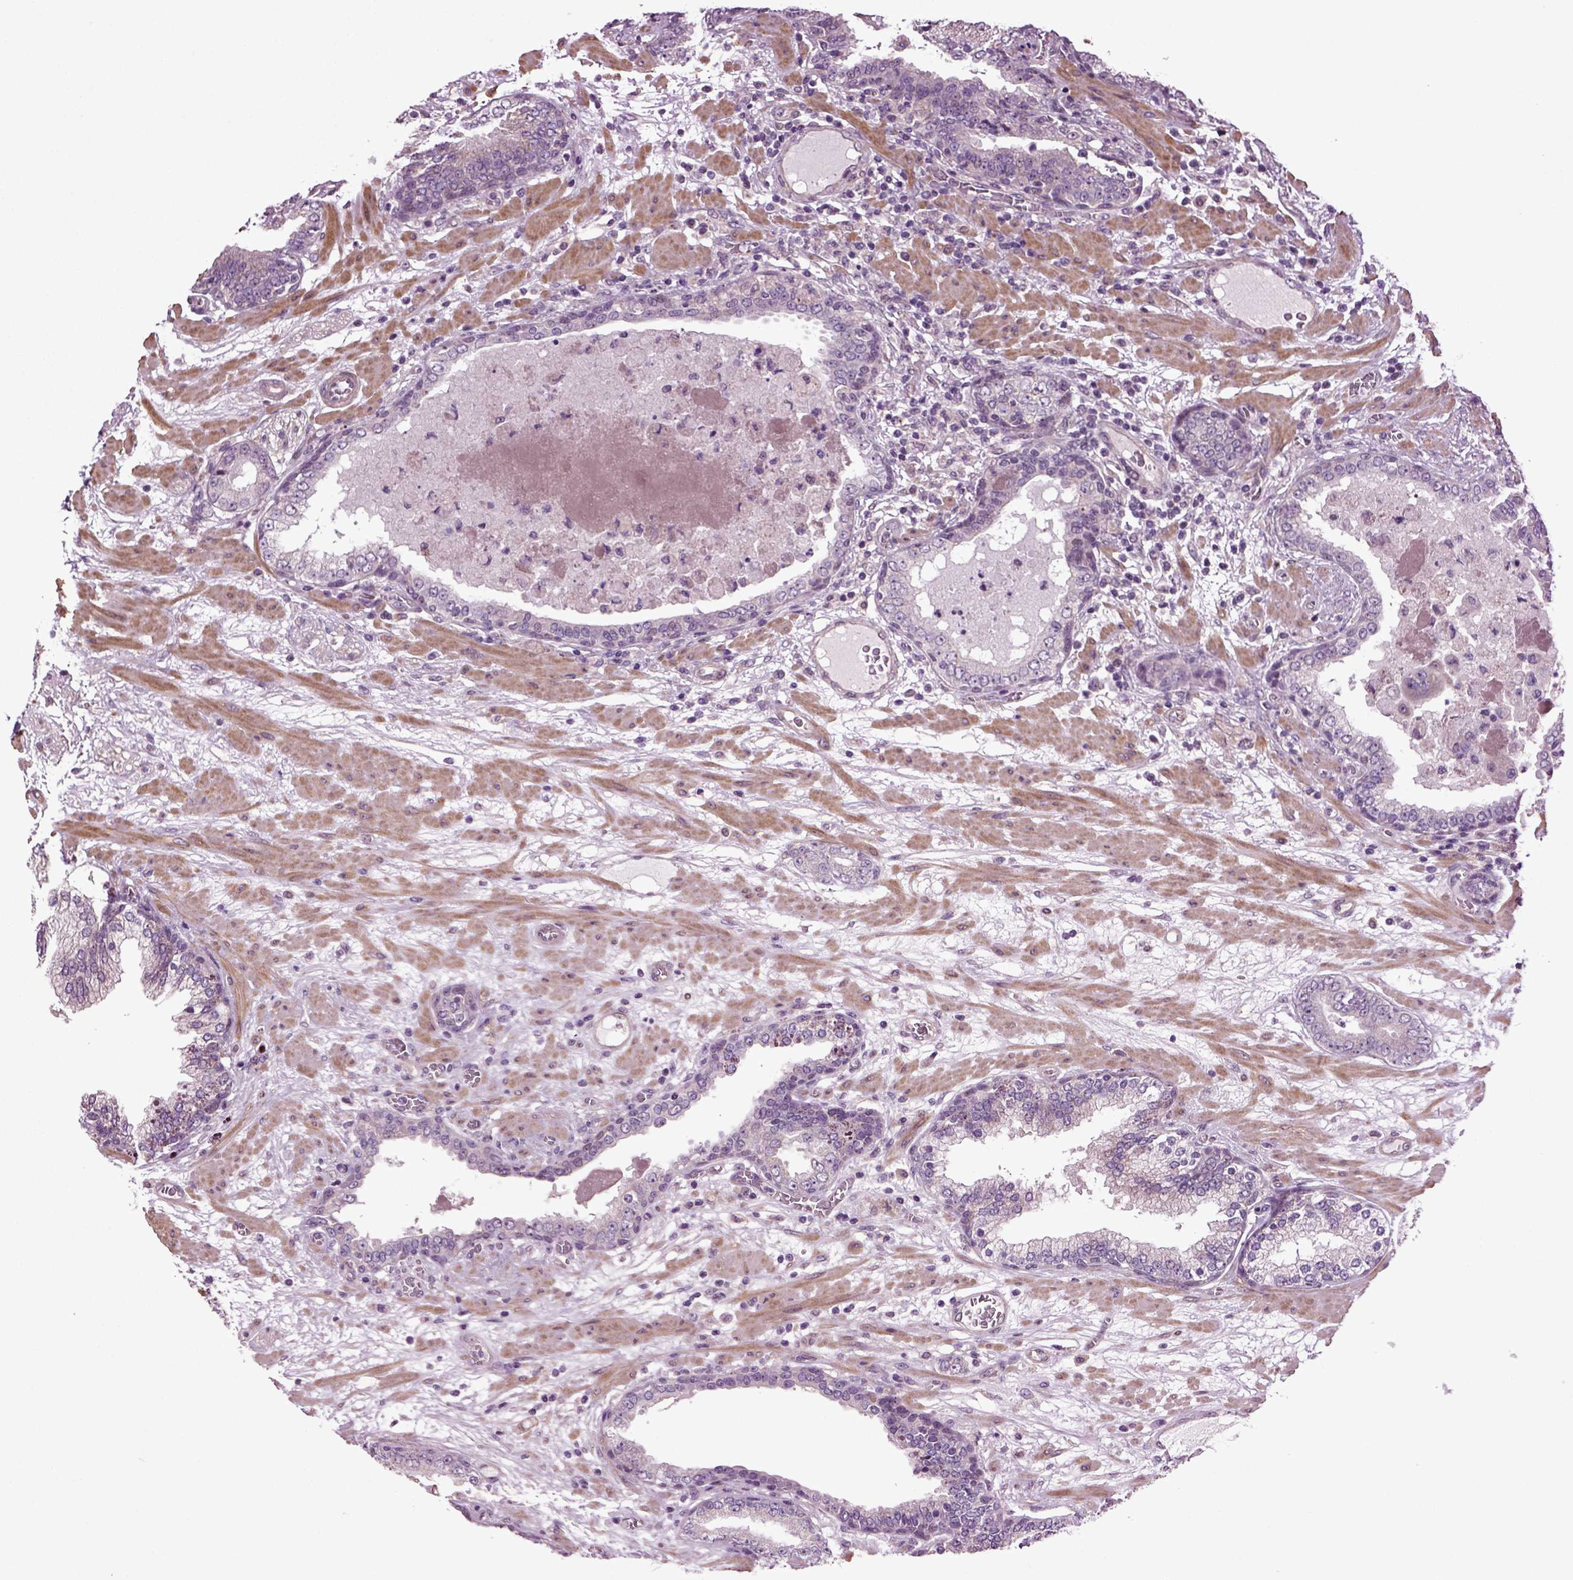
{"staining": {"intensity": "negative", "quantity": "none", "location": "none"}, "tissue": "prostate cancer", "cell_type": "Tumor cells", "image_type": "cancer", "snomed": [{"axis": "morphology", "description": "Adenocarcinoma, Low grade"}, {"axis": "topography", "description": "Prostate"}], "caption": "Immunohistochemistry micrograph of human prostate cancer (adenocarcinoma (low-grade)) stained for a protein (brown), which reveals no expression in tumor cells.", "gene": "HAGHL", "patient": {"sex": "male", "age": 60}}